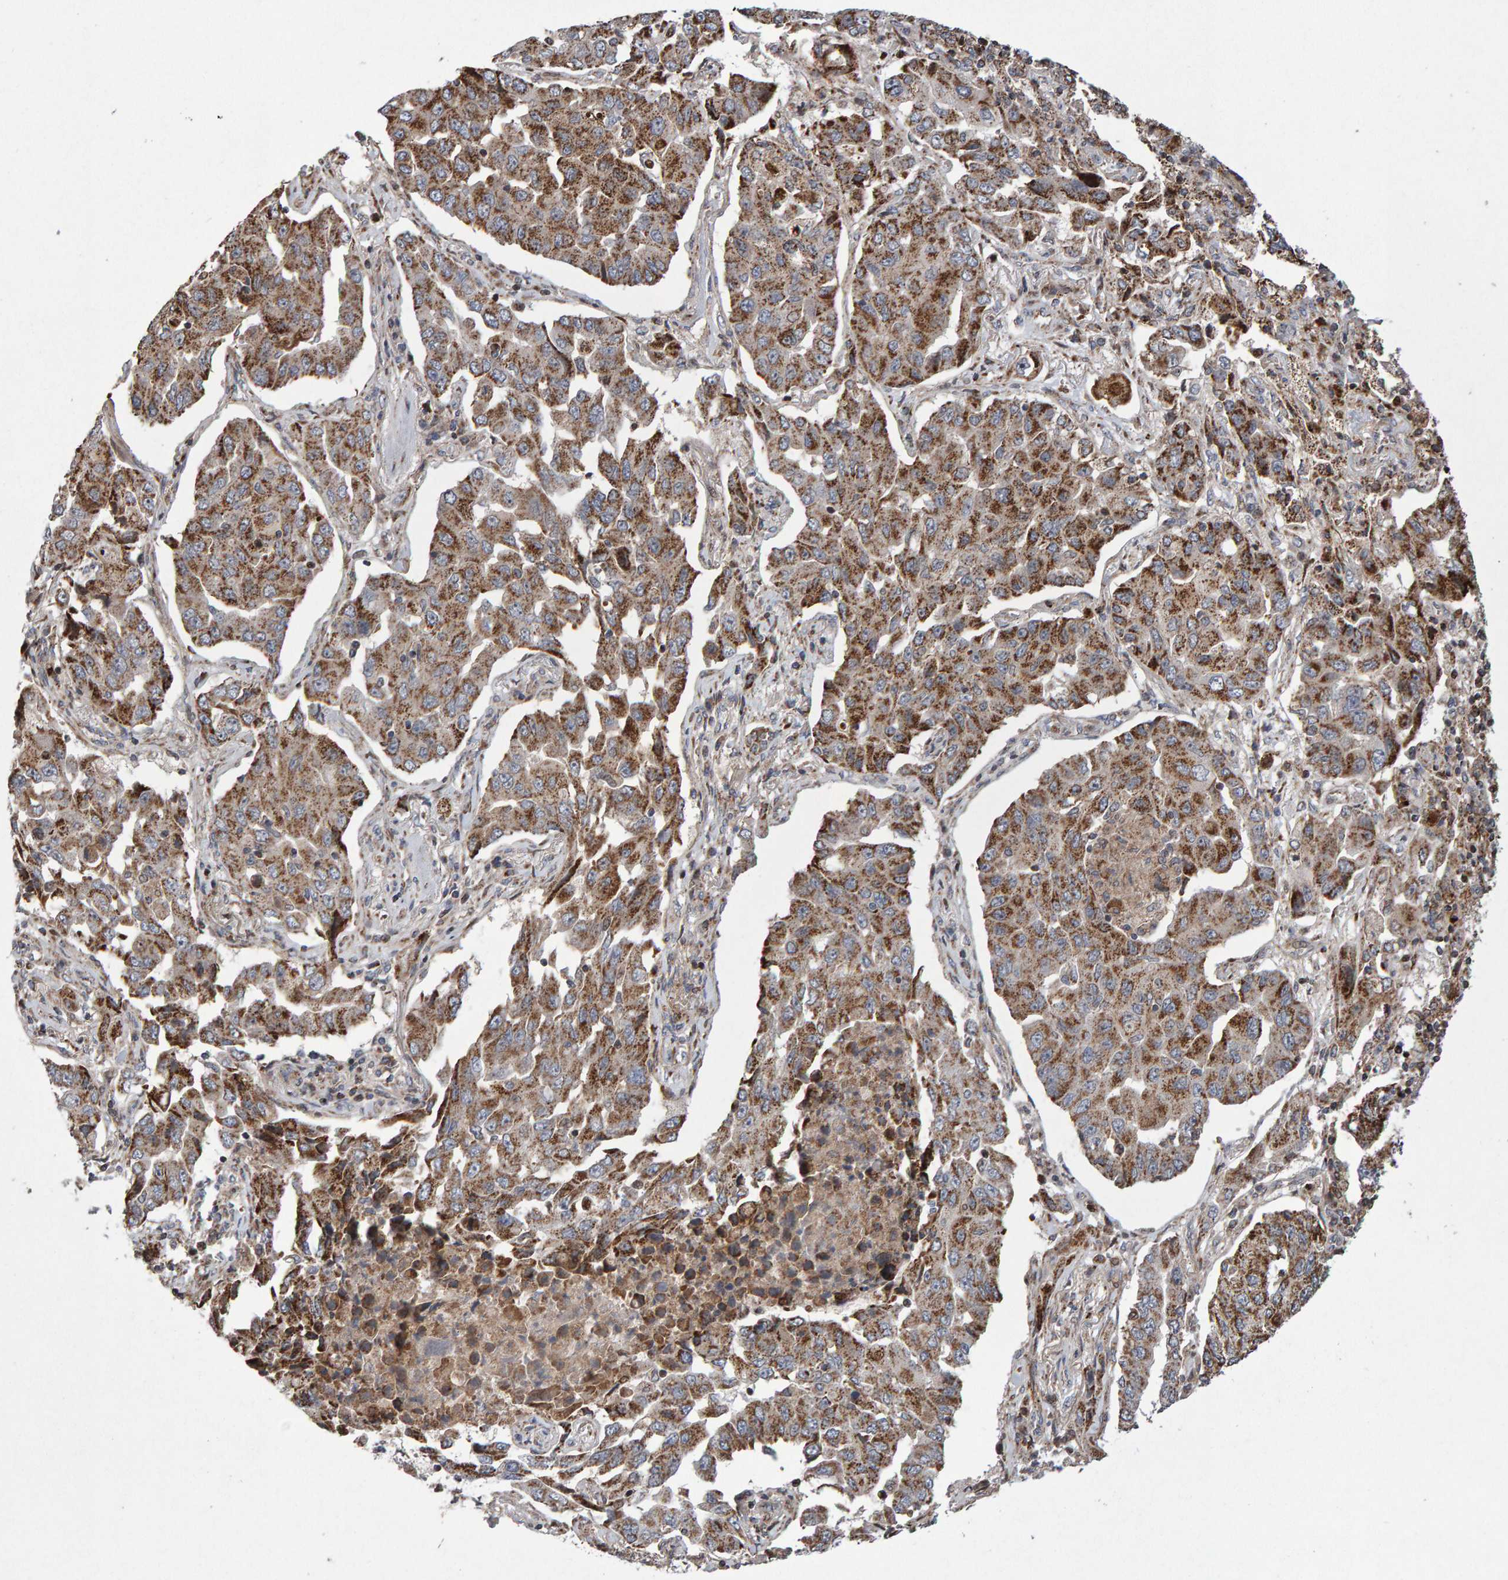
{"staining": {"intensity": "moderate", "quantity": ">75%", "location": "cytoplasmic/membranous"}, "tissue": "lung cancer", "cell_type": "Tumor cells", "image_type": "cancer", "snomed": [{"axis": "morphology", "description": "Adenocarcinoma, NOS"}, {"axis": "topography", "description": "Lung"}], "caption": "The micrograph displays staining of adenocarcinoma (lung), revealing moderate cytoplasmic/membranous protein expression (brown color) within tumor cells.", "gene": "PECR", "patient": {"sex": "female", "age": 65}}